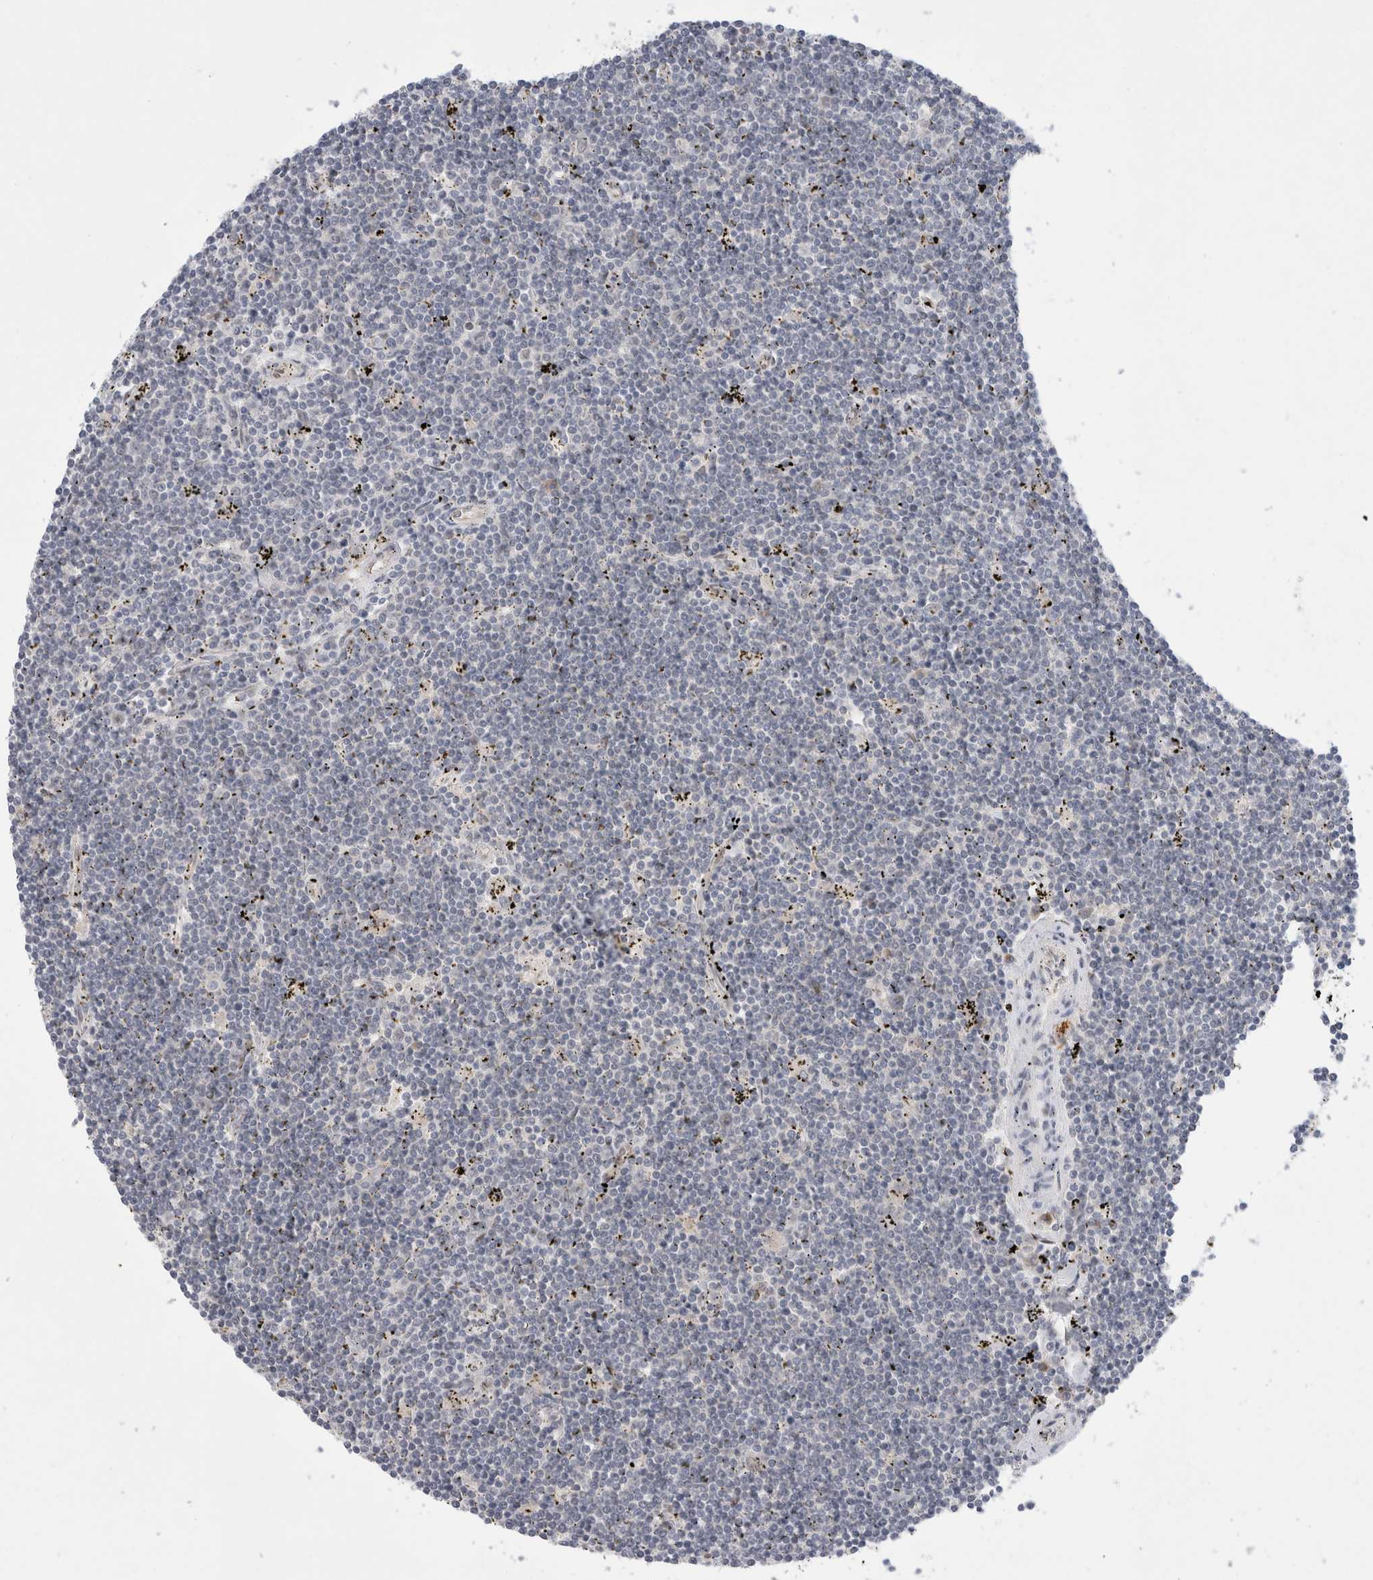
{"staining": {"intensity": "negative", "quantity": "none", "location": "none"}, "tissue": "lymphoma", "cell_type": "Tumor cells", "image_type": "cancer", "snomed": [{"axis": "morphology", "description": "Malignant lymphoma, non-Hodgkin's type, Low grade"}, {"axis": "topography", "description": "Spleen"}], "caption": "This is a micrograph of IHC staining of low-grade malignant lymphoma, non-Hodgkin's type, which shows no staining in tumor cells. (Brightfield microscopy of DAB IHC at high magnification).", "gene": "WIPF2", "patient": {"sex": "male", "age": 76}}